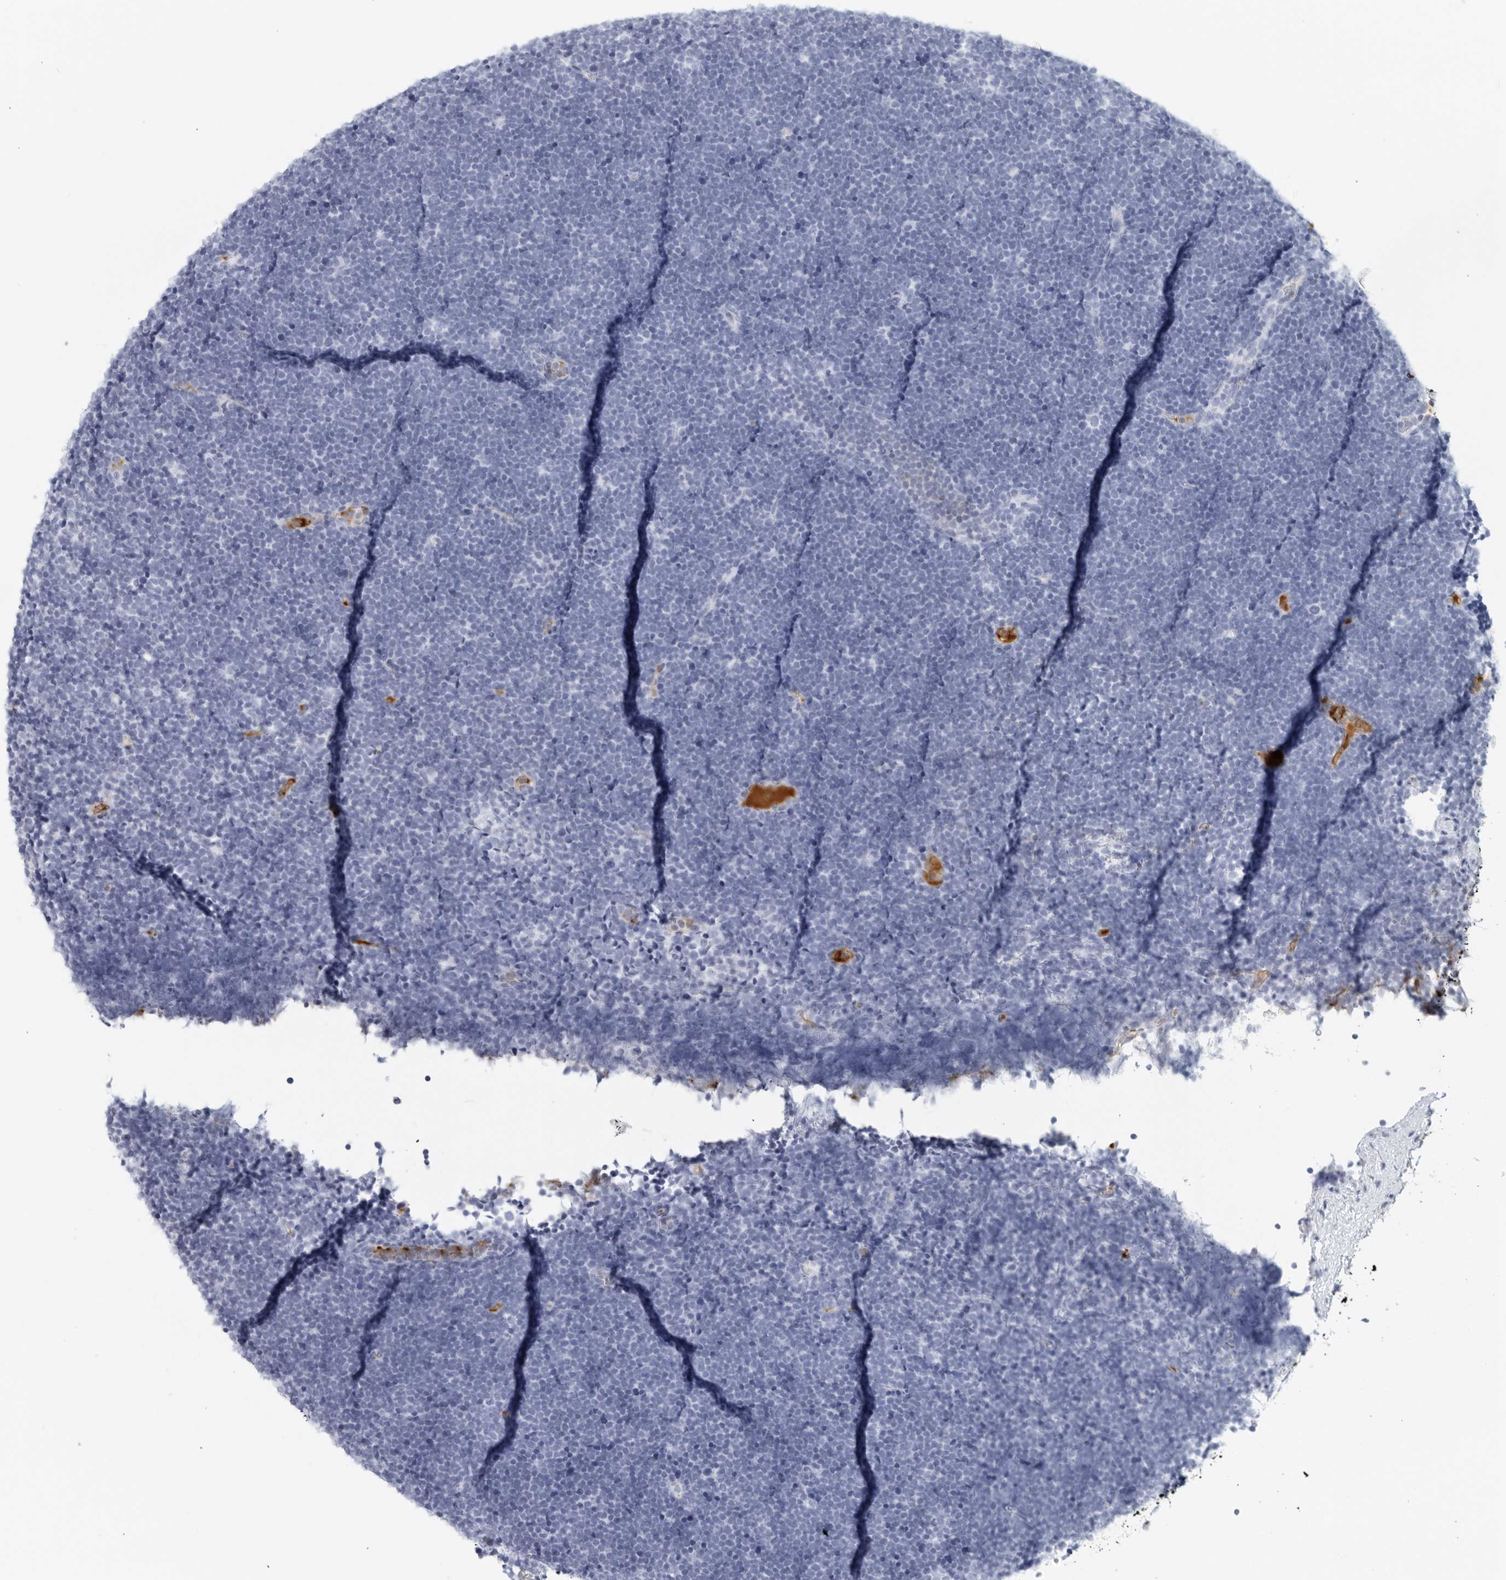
{"staining": {"intensity": "negative", "quantity": "none", "location": "none"}, "tissue": "lymphoma", "cell_type": "Tumor cells", "image_type": "cancer", "snomed": [{"axis": "morphology", "description": "Malignant lymphoma, non-Hodgkin's type, High grade"}, {"axis": "topography", "description": "Lymph node"}], "caption": "Lymphoma stained for a protein using IHC exhibits no staining tumor cells.", "gene": "FGG", "patient": {"sex": "male", "age": 13}}